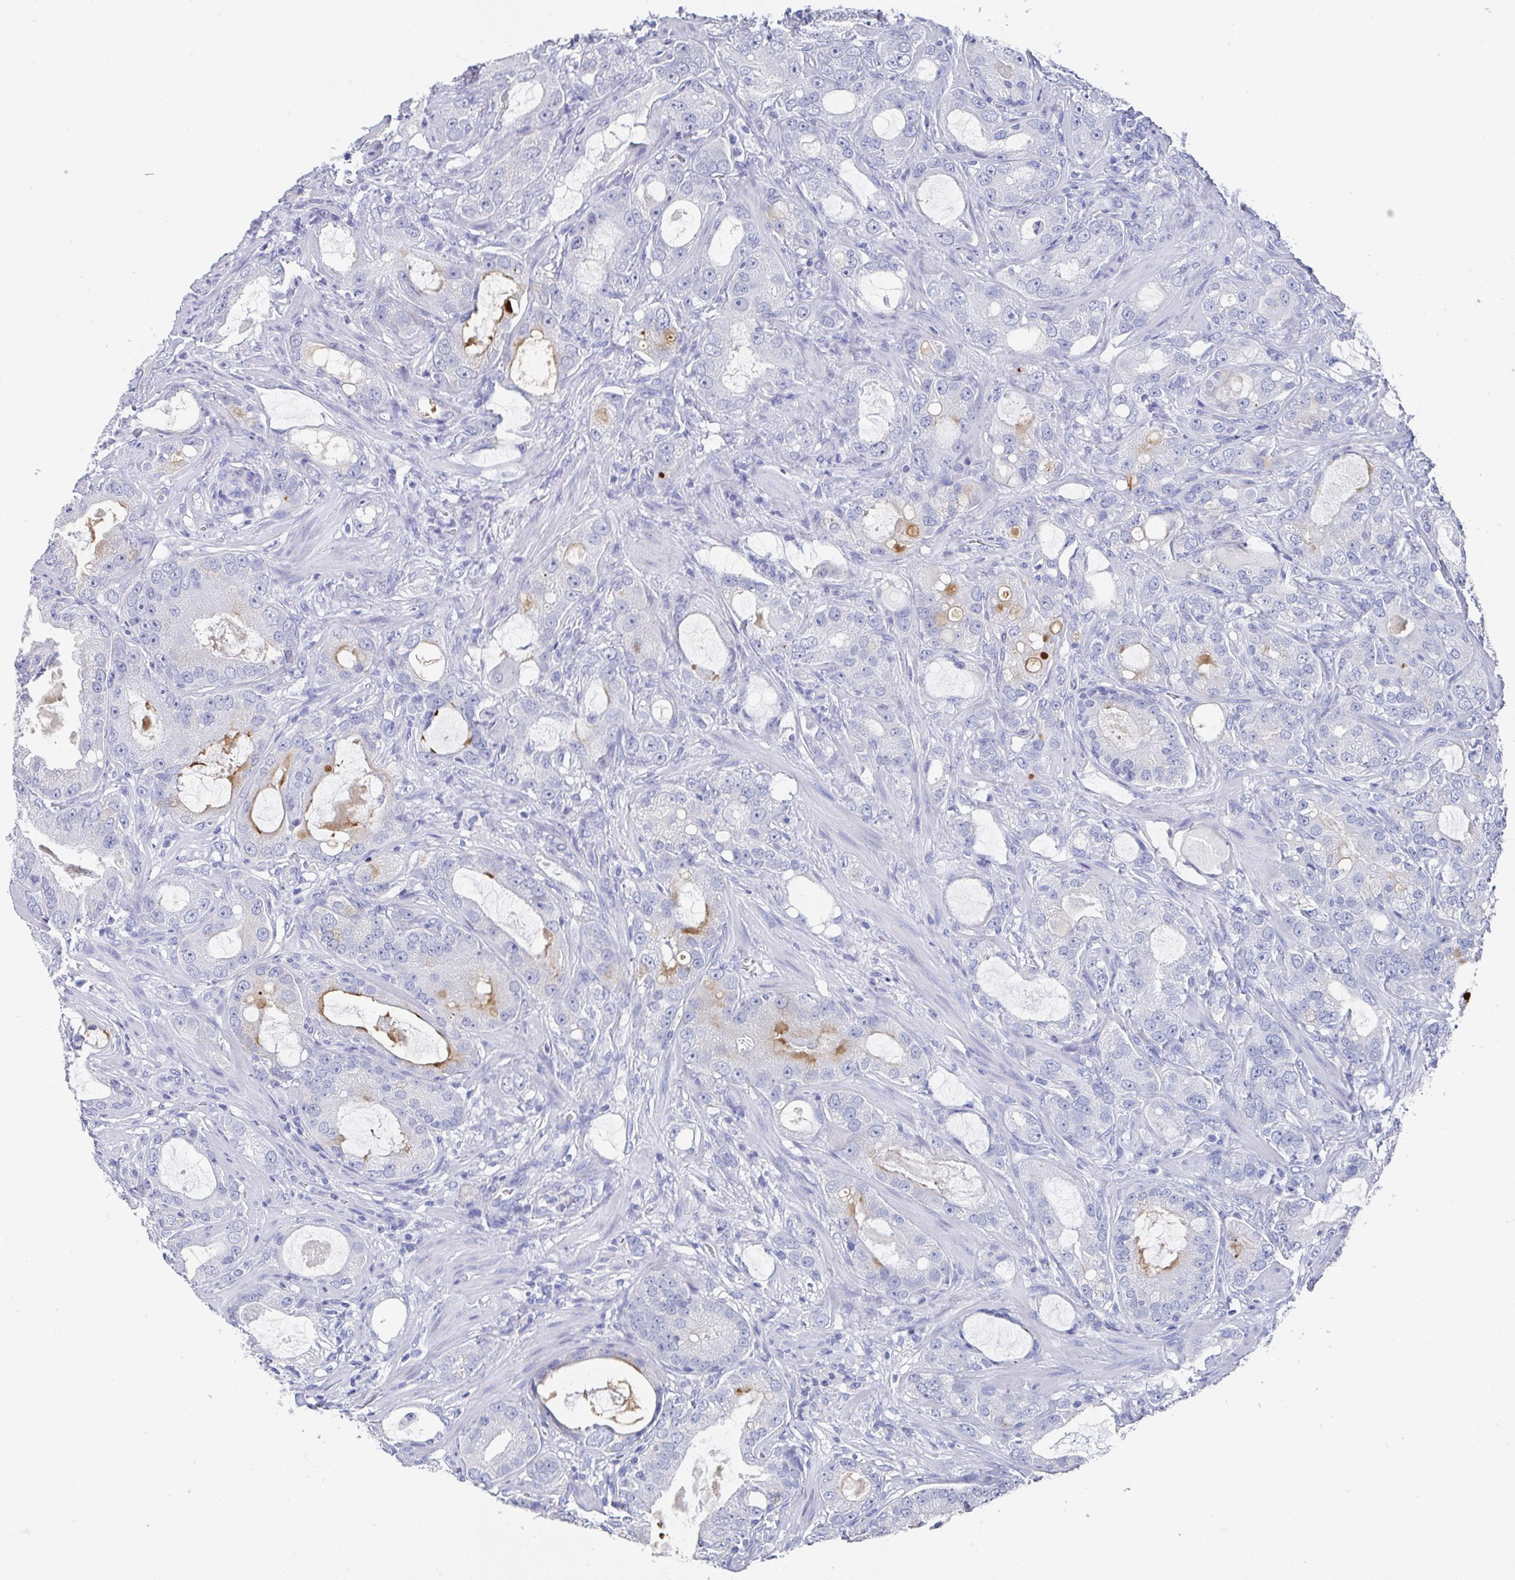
{"staining": {"intensity": "moderate", "quantity": "<25%", "location": "cytoplasmic/membranous"}, "tissue": "prostate cancer", "cell_type": "Tumor cells", "image_type": "cancer", "snomed": [{"axis": "morphology", "description": "Adenocarcinoma, High grade"}, {"axis": "topography", "description": "Prostate"}], "caption": "Protein expression analysis of human prostate adenocarcinoma (high-grade) reveals moderate cytoplasmic/membranous positivity in approximately <25% of tumor cells.", "gene": "TNFRSF8", "patient": {"sex": "male", "age": 65}}